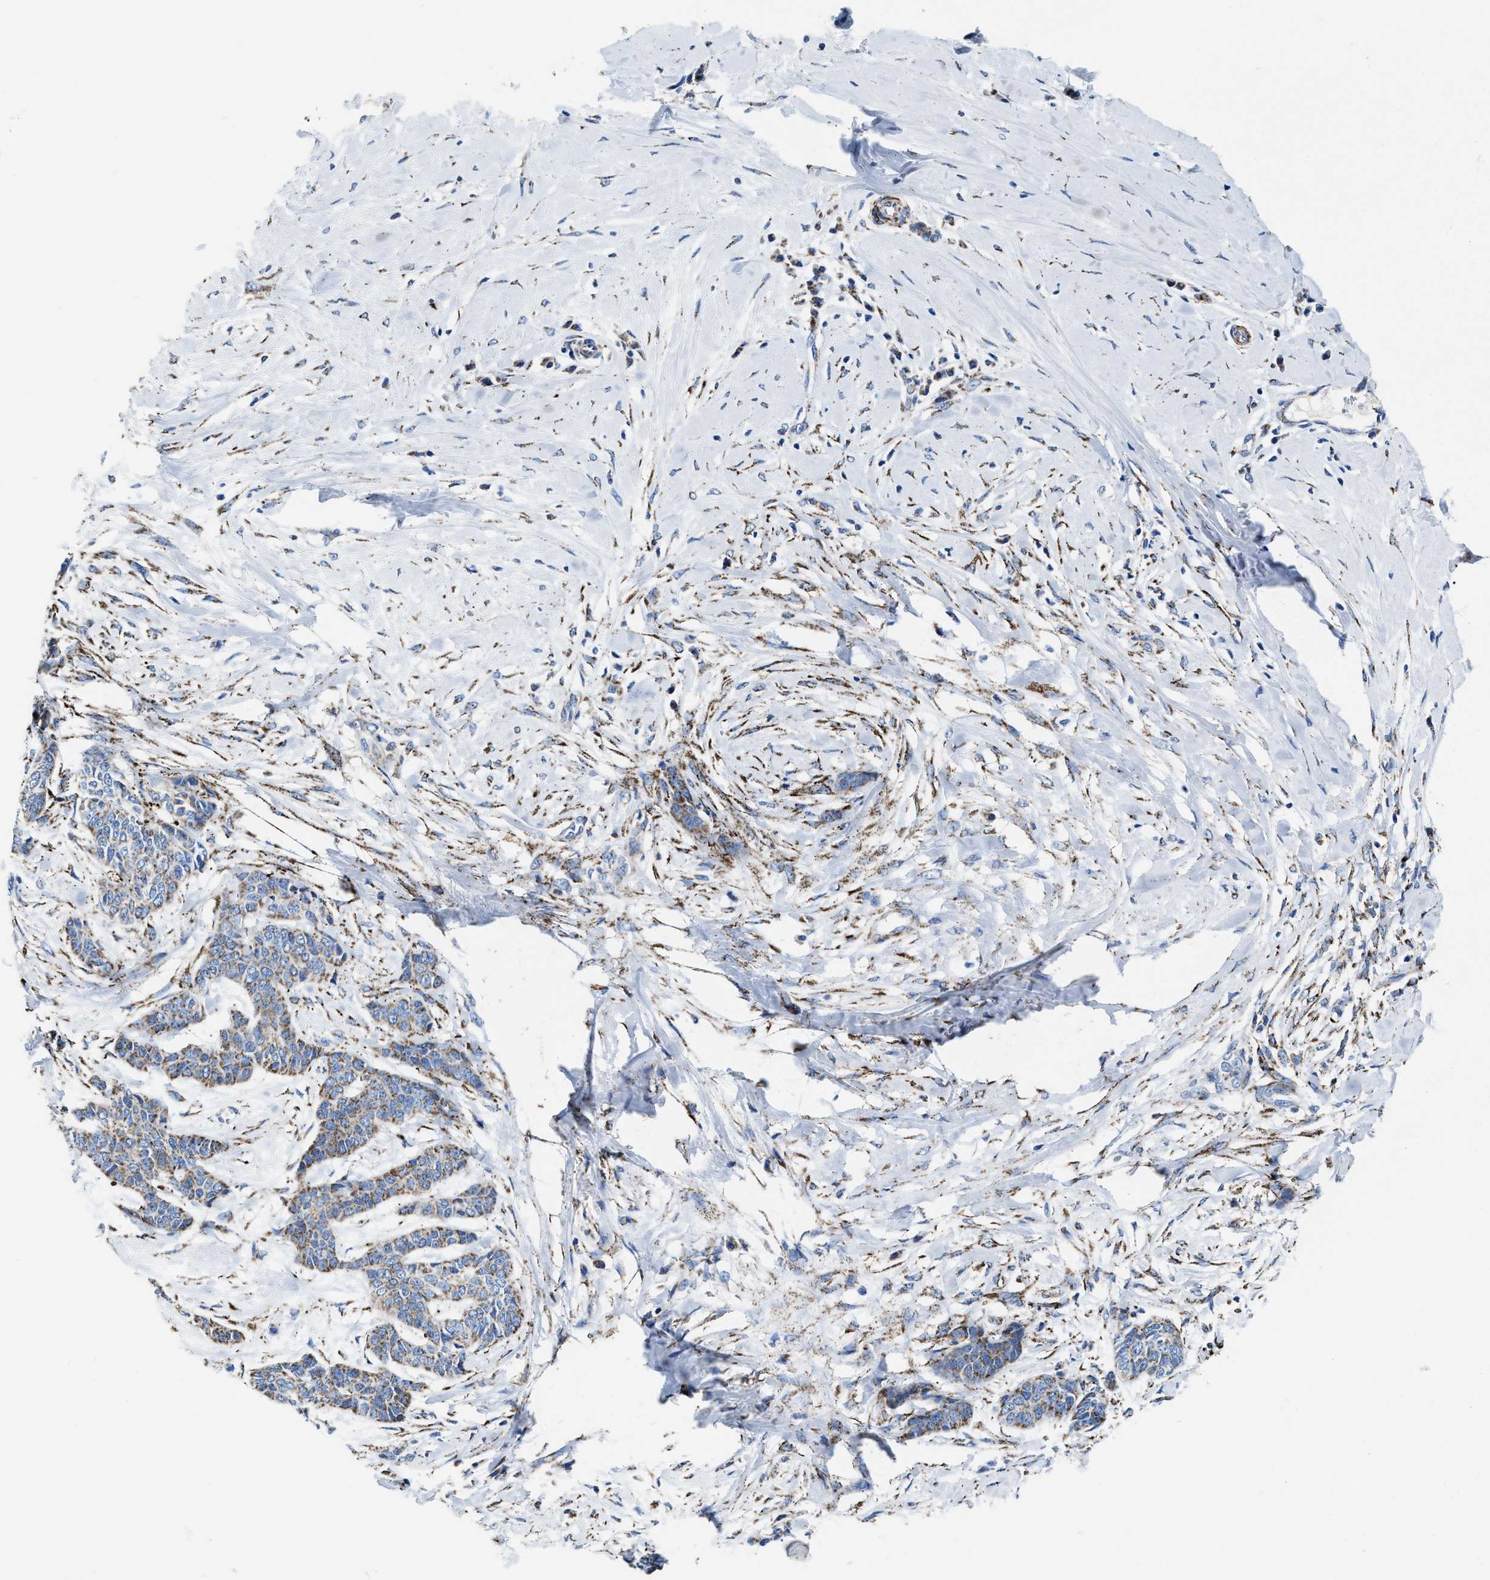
{"staining": {"intensity": "weak", "quantity": ">75%", "location": "cytoplasmic/membranous"}, "tissue": "skin cancer", "cell_type": "Tumor cells", "image_type": "cancer", "snomed": [{"axis": "morphology", "description": "Basal cell carcinoma"}, {"axis": "topography", "description": "Skin"}], "caption": "Skin cancer stained for a protein shows weak cytoplasmic/membranous positivity in tumor cells.", "gene": "ALDH1B1", "patient": {"sex": "female", "age": 64}}